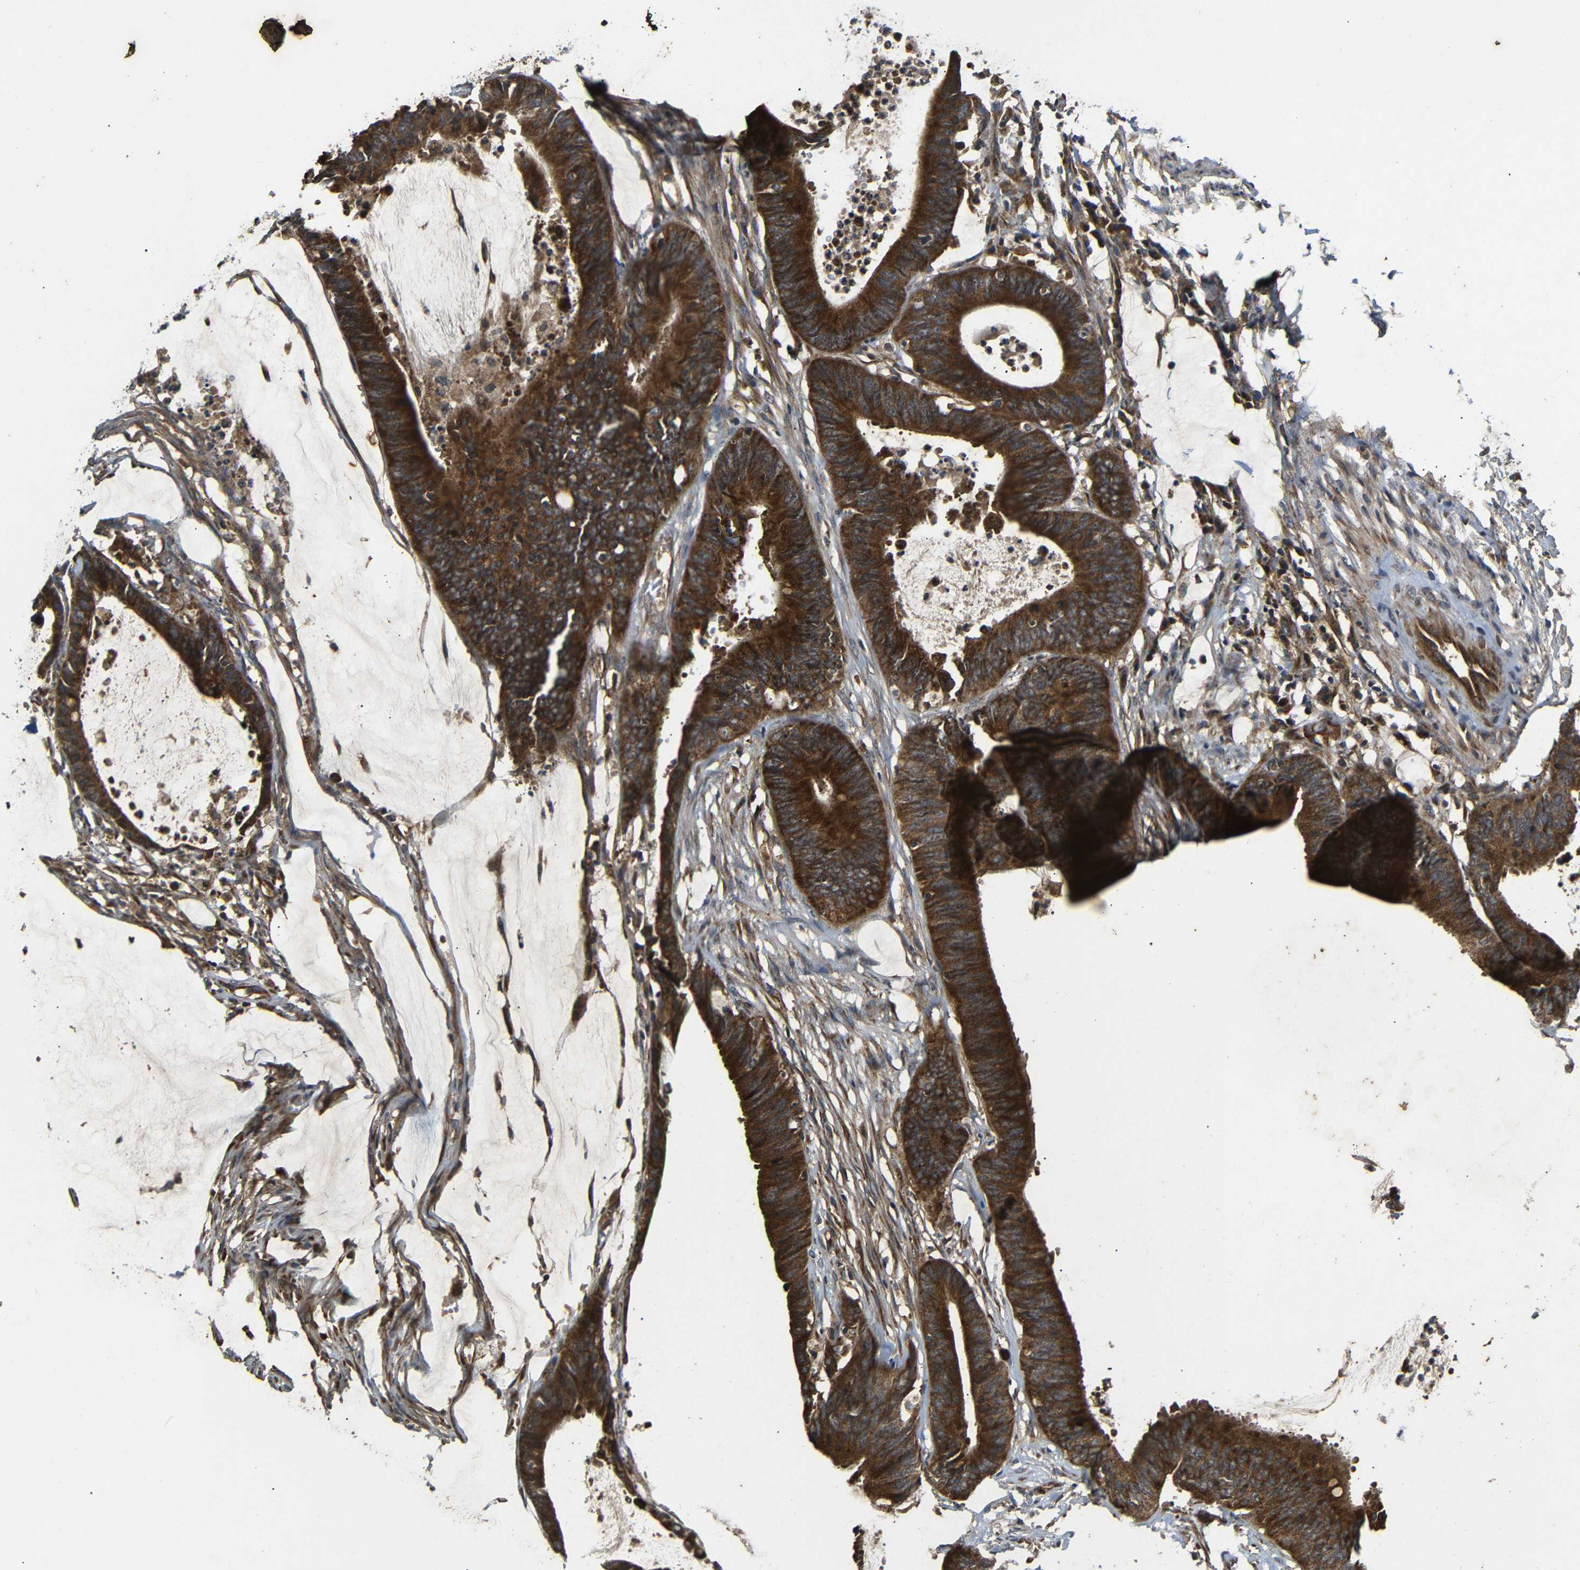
{"staining": {"intensity": "strong", "quantity": ">75%", "location": "cytoplasmic/membranous"}, "tissue": "colorectal cancer", "cell_type": "Tumor cells", "image_type": "cancer", "snomed": [{"axis": "morphology", "description": "Adenocarcinoma, NOS"}, {"axis": "topography", "description": "Rectum"}], "caption": "A histopathology image of human adenocarcinoma (colorectal) stained for a protein demonstrates strong cytoplasmic/membranous brown staining in tumor cells. (DAB (3,3'-diaminobenzidine) IHC, brown staining for protein, blue staining for nuclei).", "gene": "TRPC1", "patient": {"sex": "female", "age": 66}}